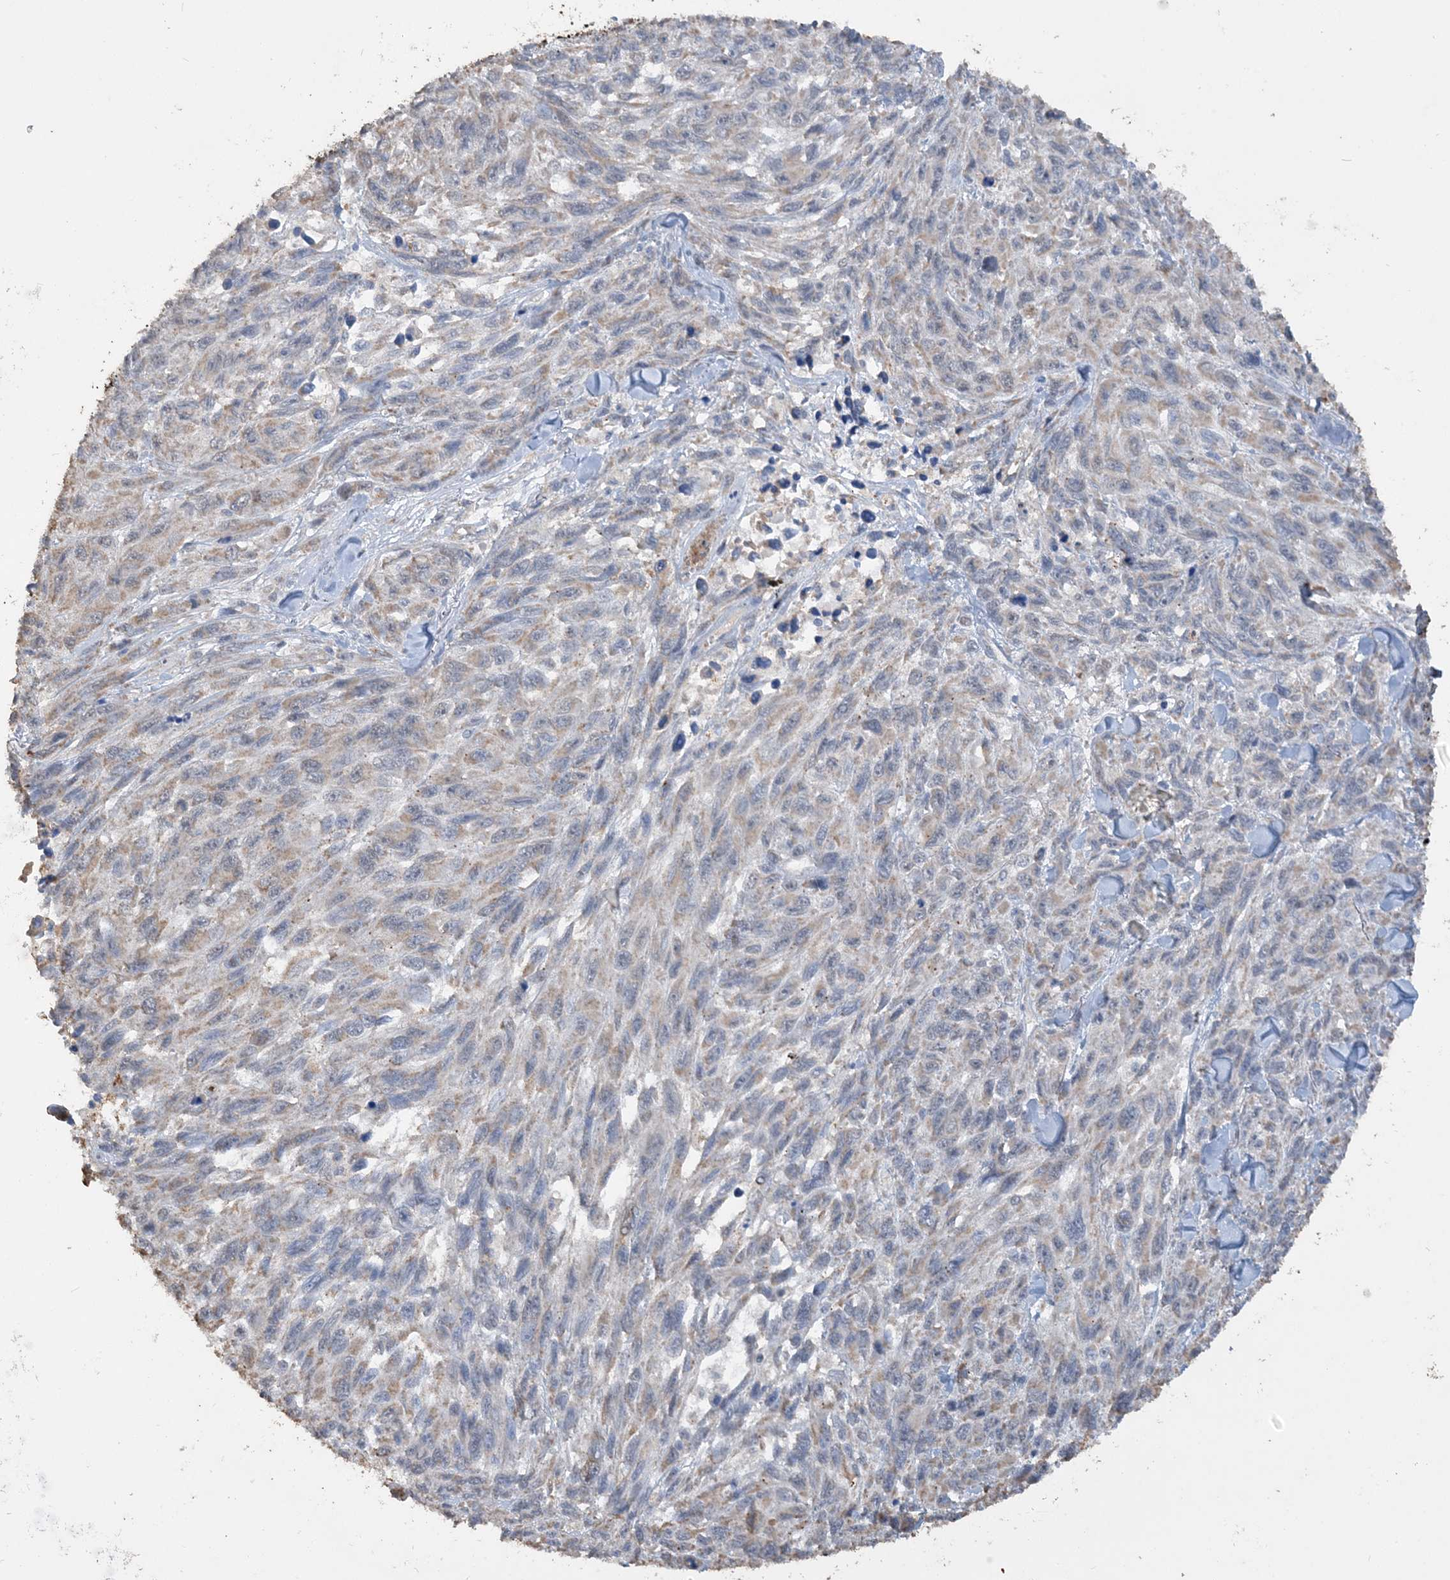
{"staining": {"intensity": "weak", "quantity": "25%-75%", "location": "cytoplasmic/membranous"}, "tissue": "melanoma", "cell_type": "Tumor cells", "image_type": "cancer", "snomed": [{"axis": "morphology", "description": "Malignant melanoma, NOS"}, {"axis": "topography", "description": "Skin"}], "caption": "Immunohistochemical staining of melanoma exhibits weak cytoplasmic/membranous protein expression in about 25%-75% of tumor cells. Immunohistochemistry stains the protein of interest in brown and the nuclei are stained blue.", "gene": "SFMBT2", "patient": {"sex": "female", "age": 96}}